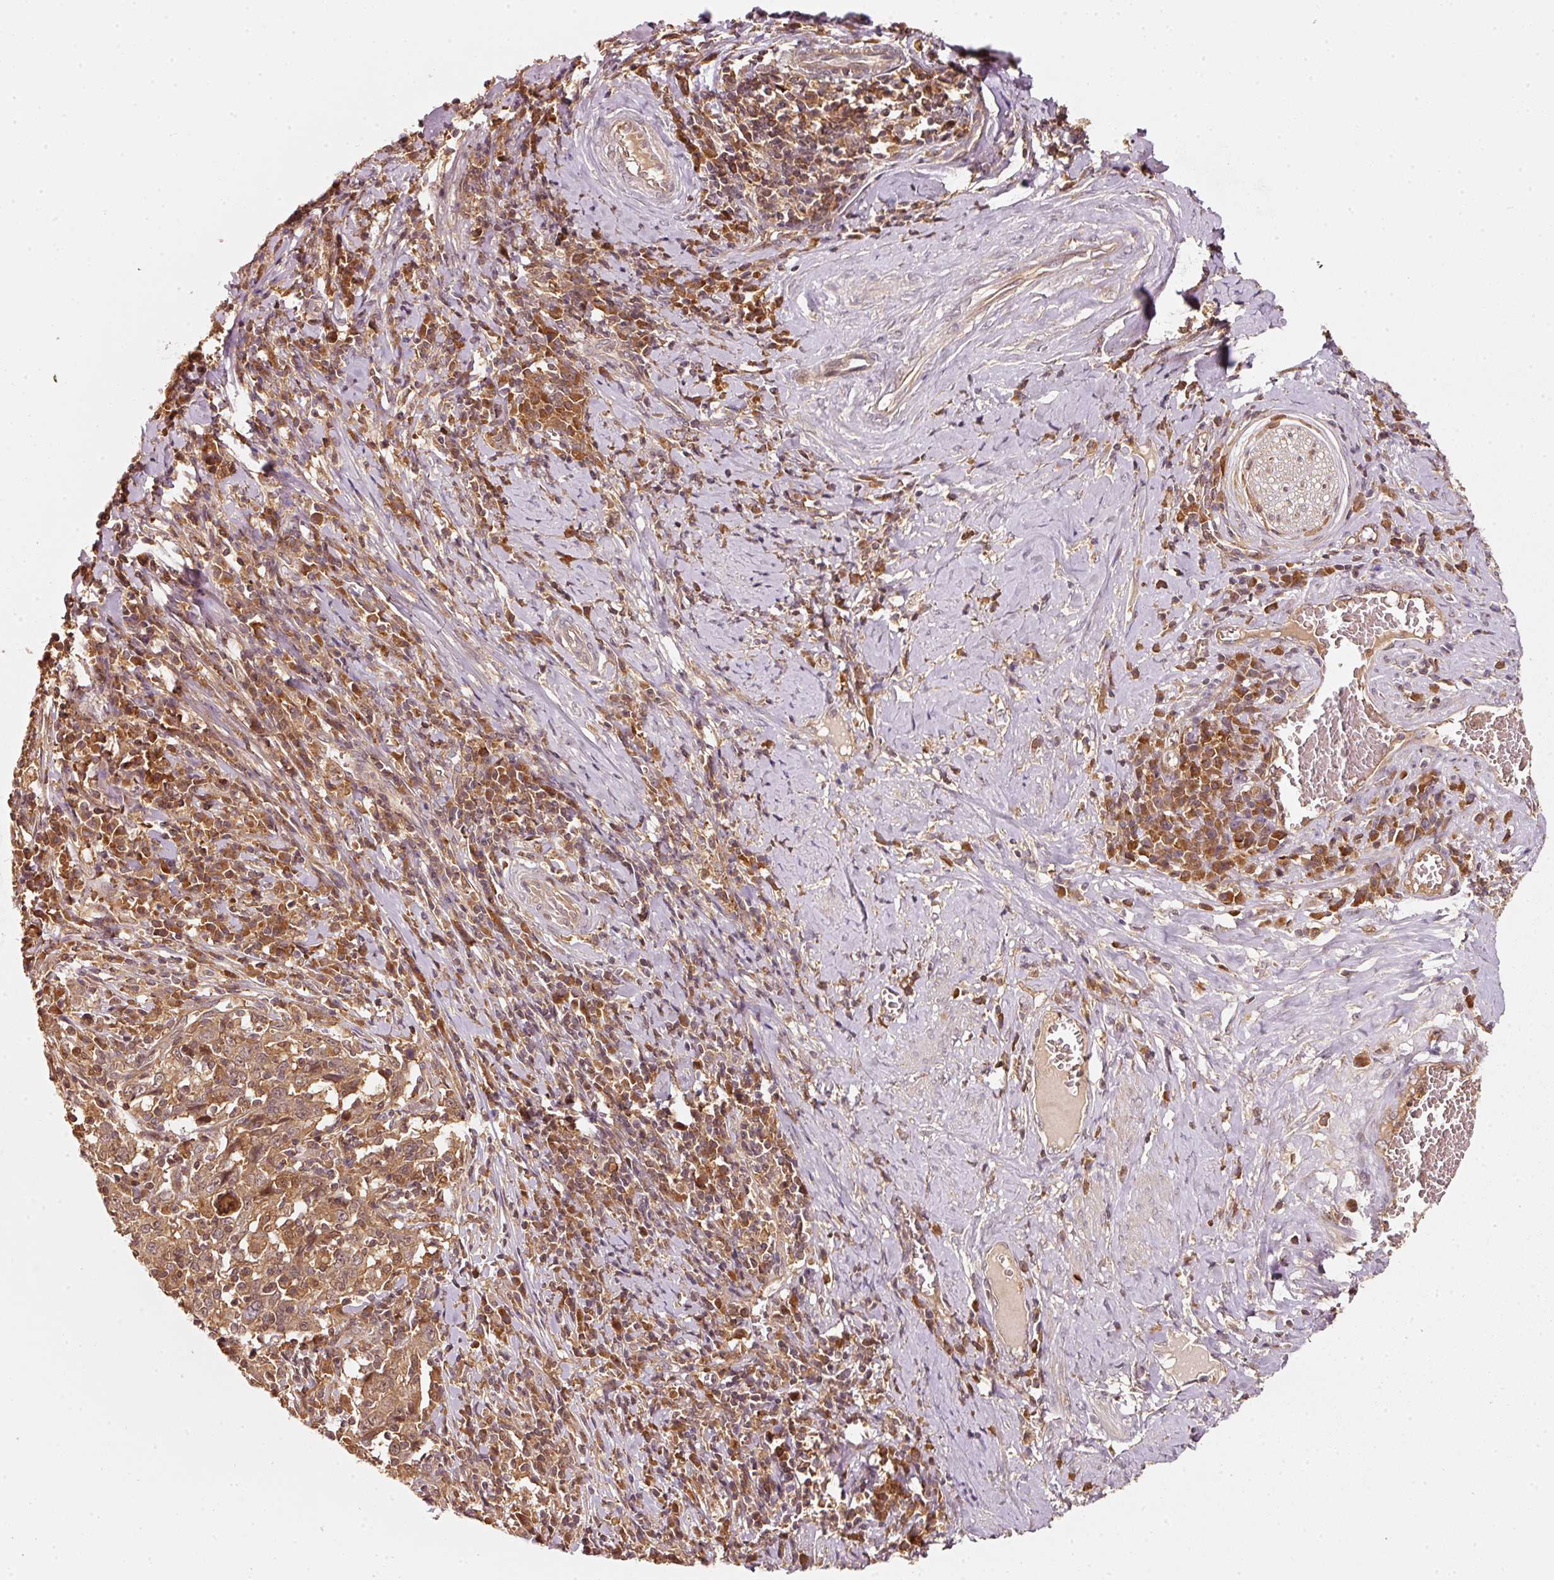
{"staining": {"intensity": "moderate", "quantity": ">75%", "location": "cytoplasmic/membranous"}, "tissue": "cervical cancer", "cell_type": "Tumor cells", "image_type": "cancer", "snomed": [{"axis": "morphology", "description": "Squamous cell carcinoma, NOS"}, {"axis": "topography", "description": "Cervix"}], "caption": "An image of cervical cancer stained for a protein reveals moderate cytoplasmic/membranous brown staining in tumor cells.", "gene": "RRAS2", "patient": {"sex": "female", "age": 46}}